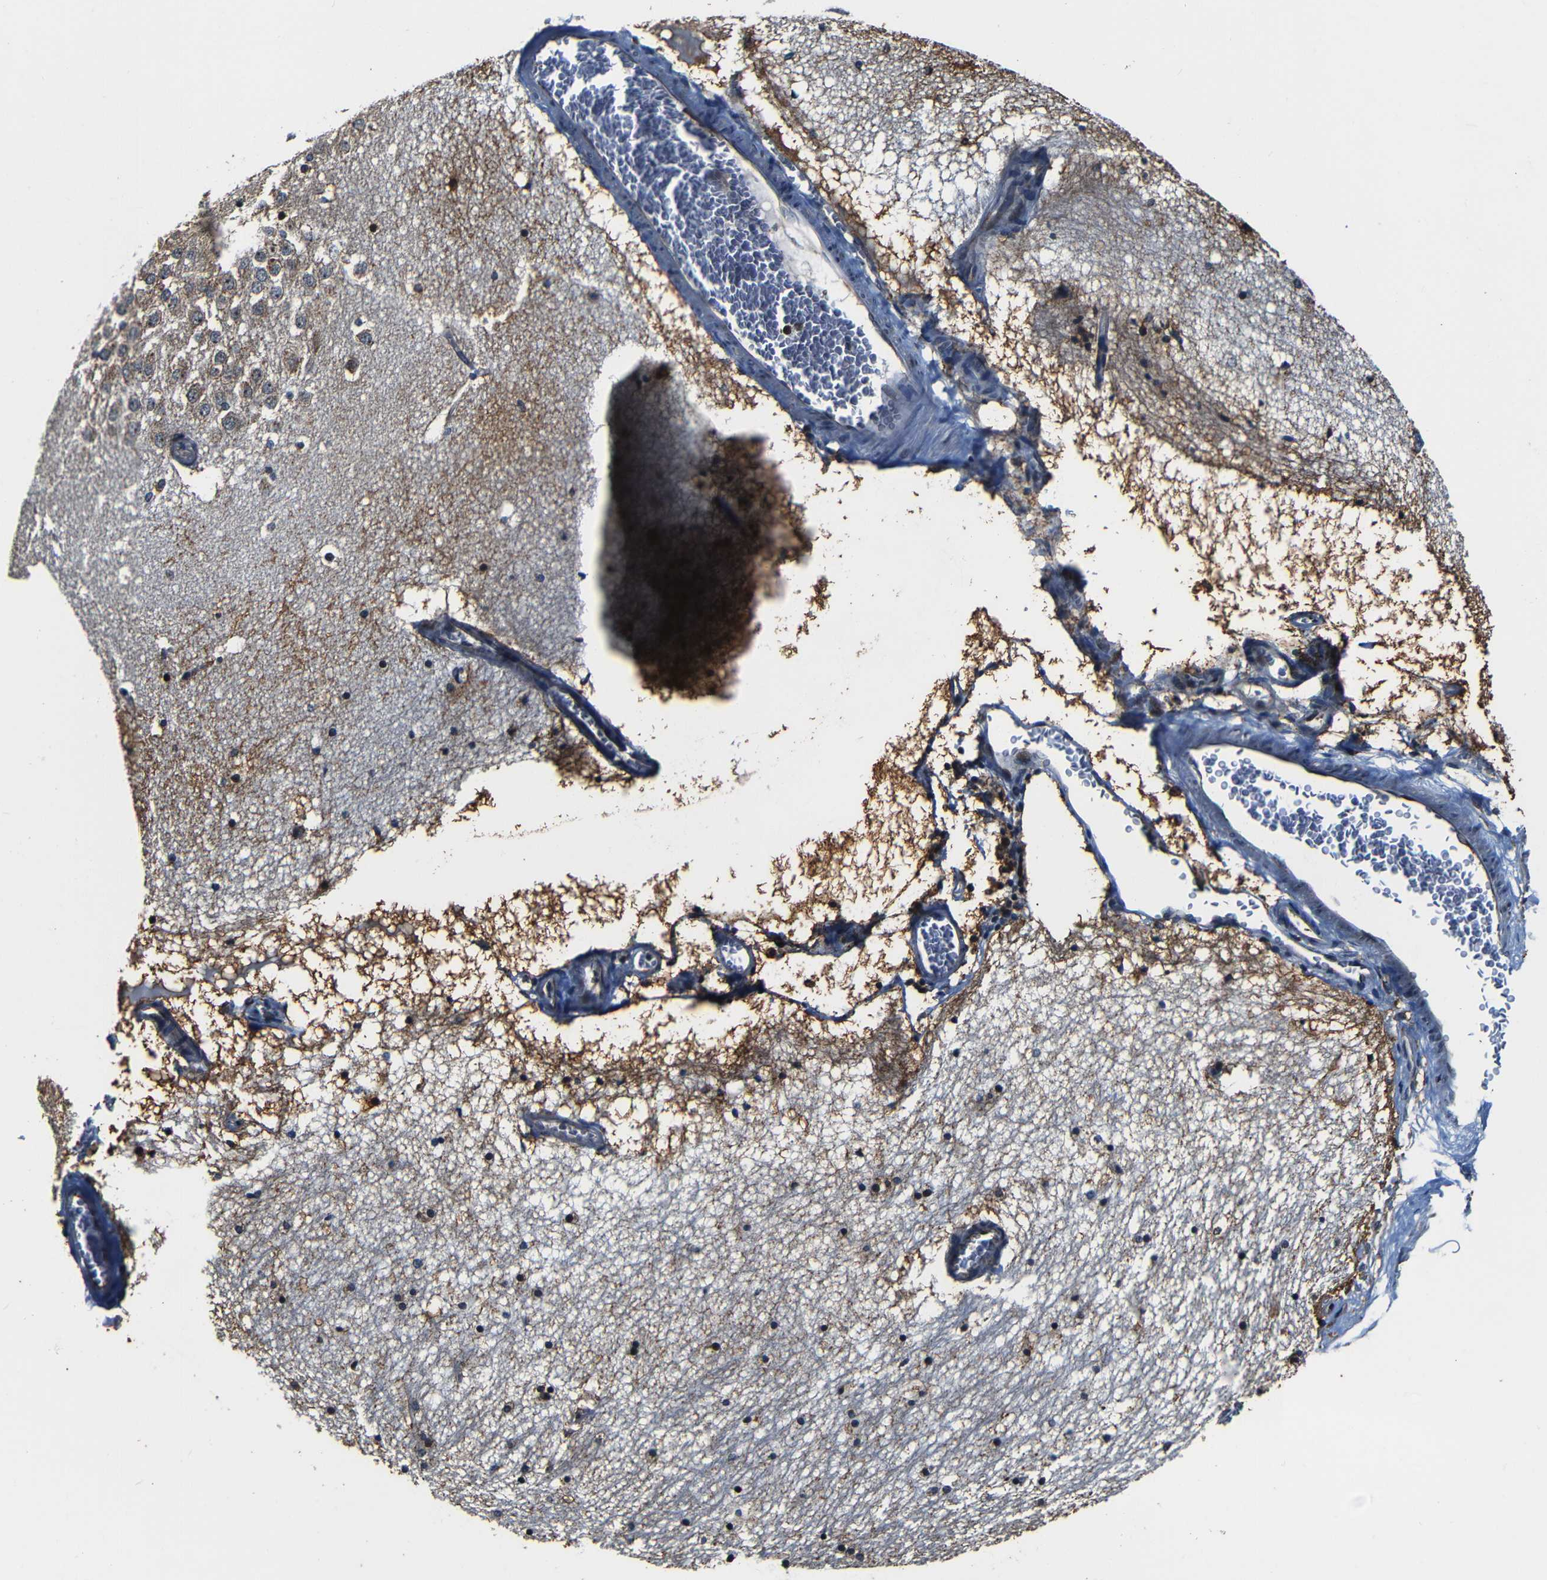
{"staining": {"intensity": "moderate", "quantity": "<25%", "location": "cytoplasmic/membranous"}, "tissue": "hippocampus", "cell_type": "Glial cells", "image_type": "normal", "snomed": [{"axis": "morphology", "description": "Normal tissue, NOS"}, {"axis": "topography", "description": "Hippocampus"}], "caption": "Hippocampus stained with a brown dye reveals moderate cytoplasmic/membranous positive expression in about <25% of glial cells.", "gene": "NCBP3", "patient": {"sex": "male", "age": 45}}